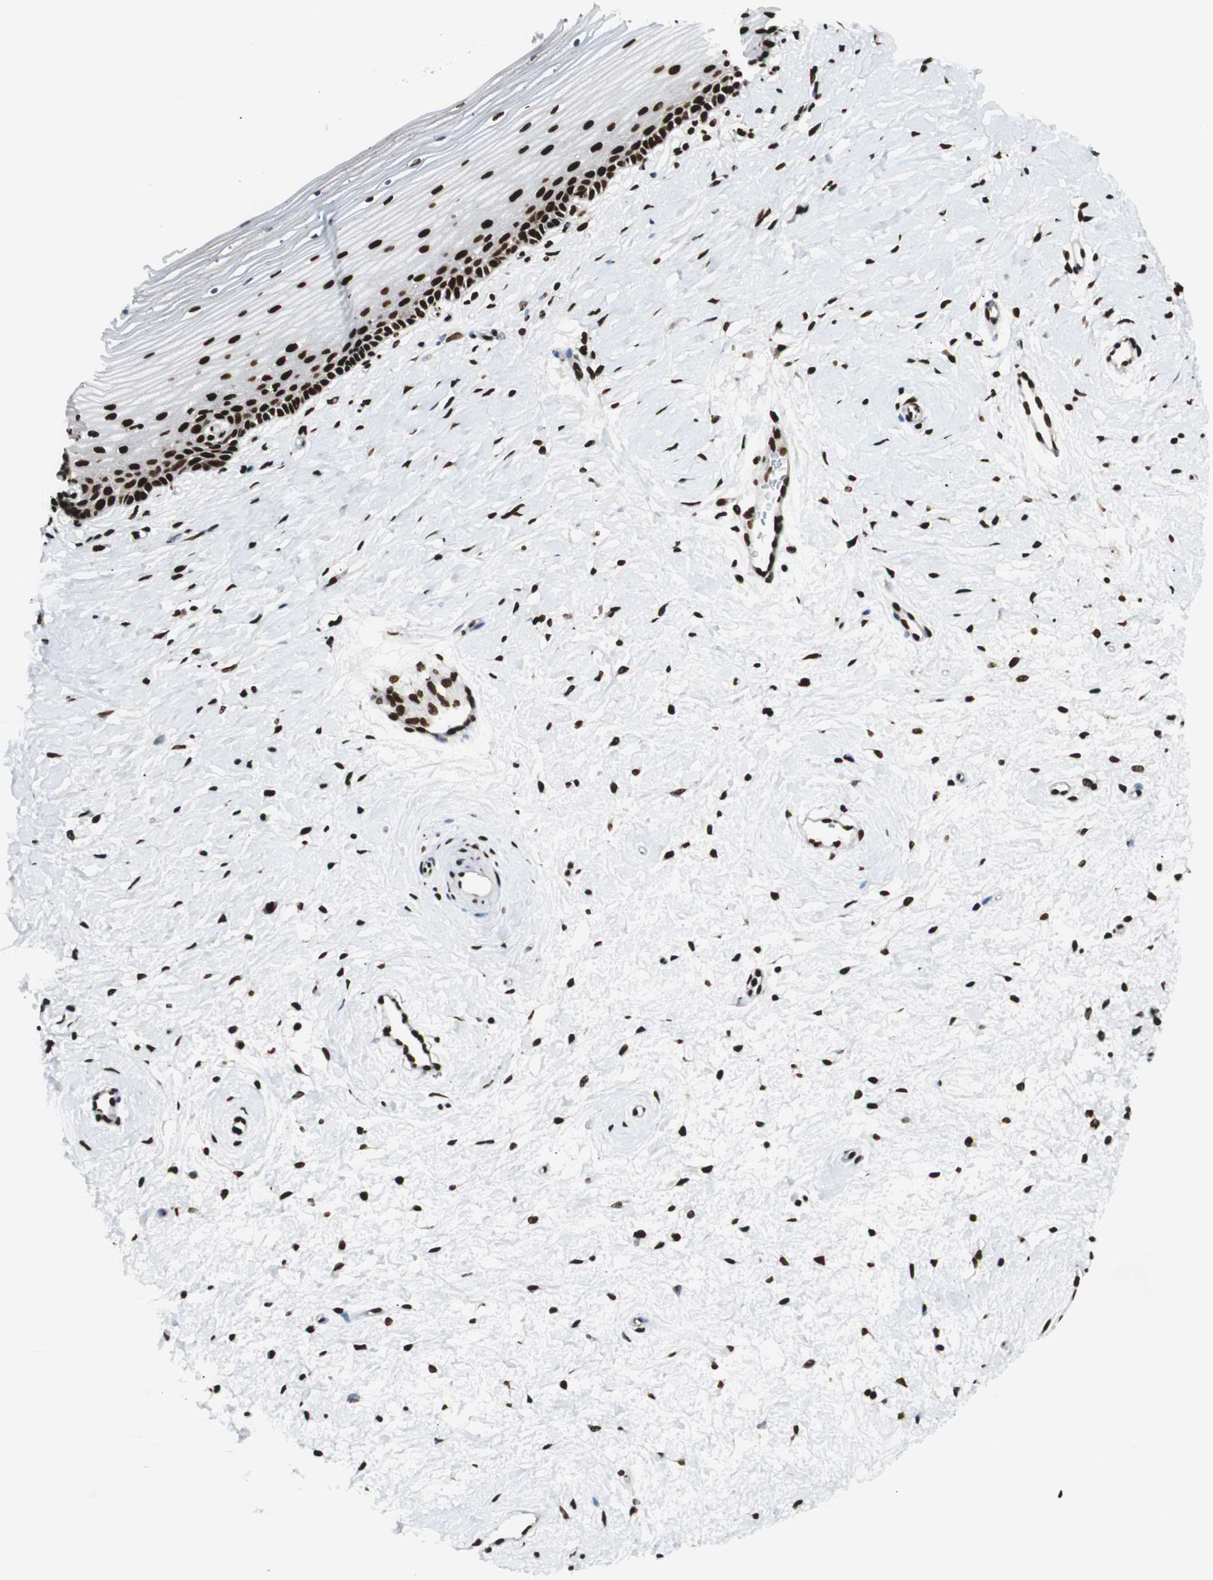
{"staining": {"intensity": "strong", "quantity": ">75%", "location": "nuclear"}, "tissue": "cervix", "cell_type": "Glandular cells", "image_type": "normal", "snomed": [{"axis": "morphology", "description": "Normal tissue, NOS"}, {"axis": "topography", "description": "Cervix"}], "caption": "High-magnification brightfield microscopy of normal cervix stained with DAB (brown) and counterstained with hematoxylin (blue). glandular cells exhibit strong nuclear staining is identified in about>75% of cells.", "gene": "EWSR1", "patient": {"sex": "female", "age": 39}}